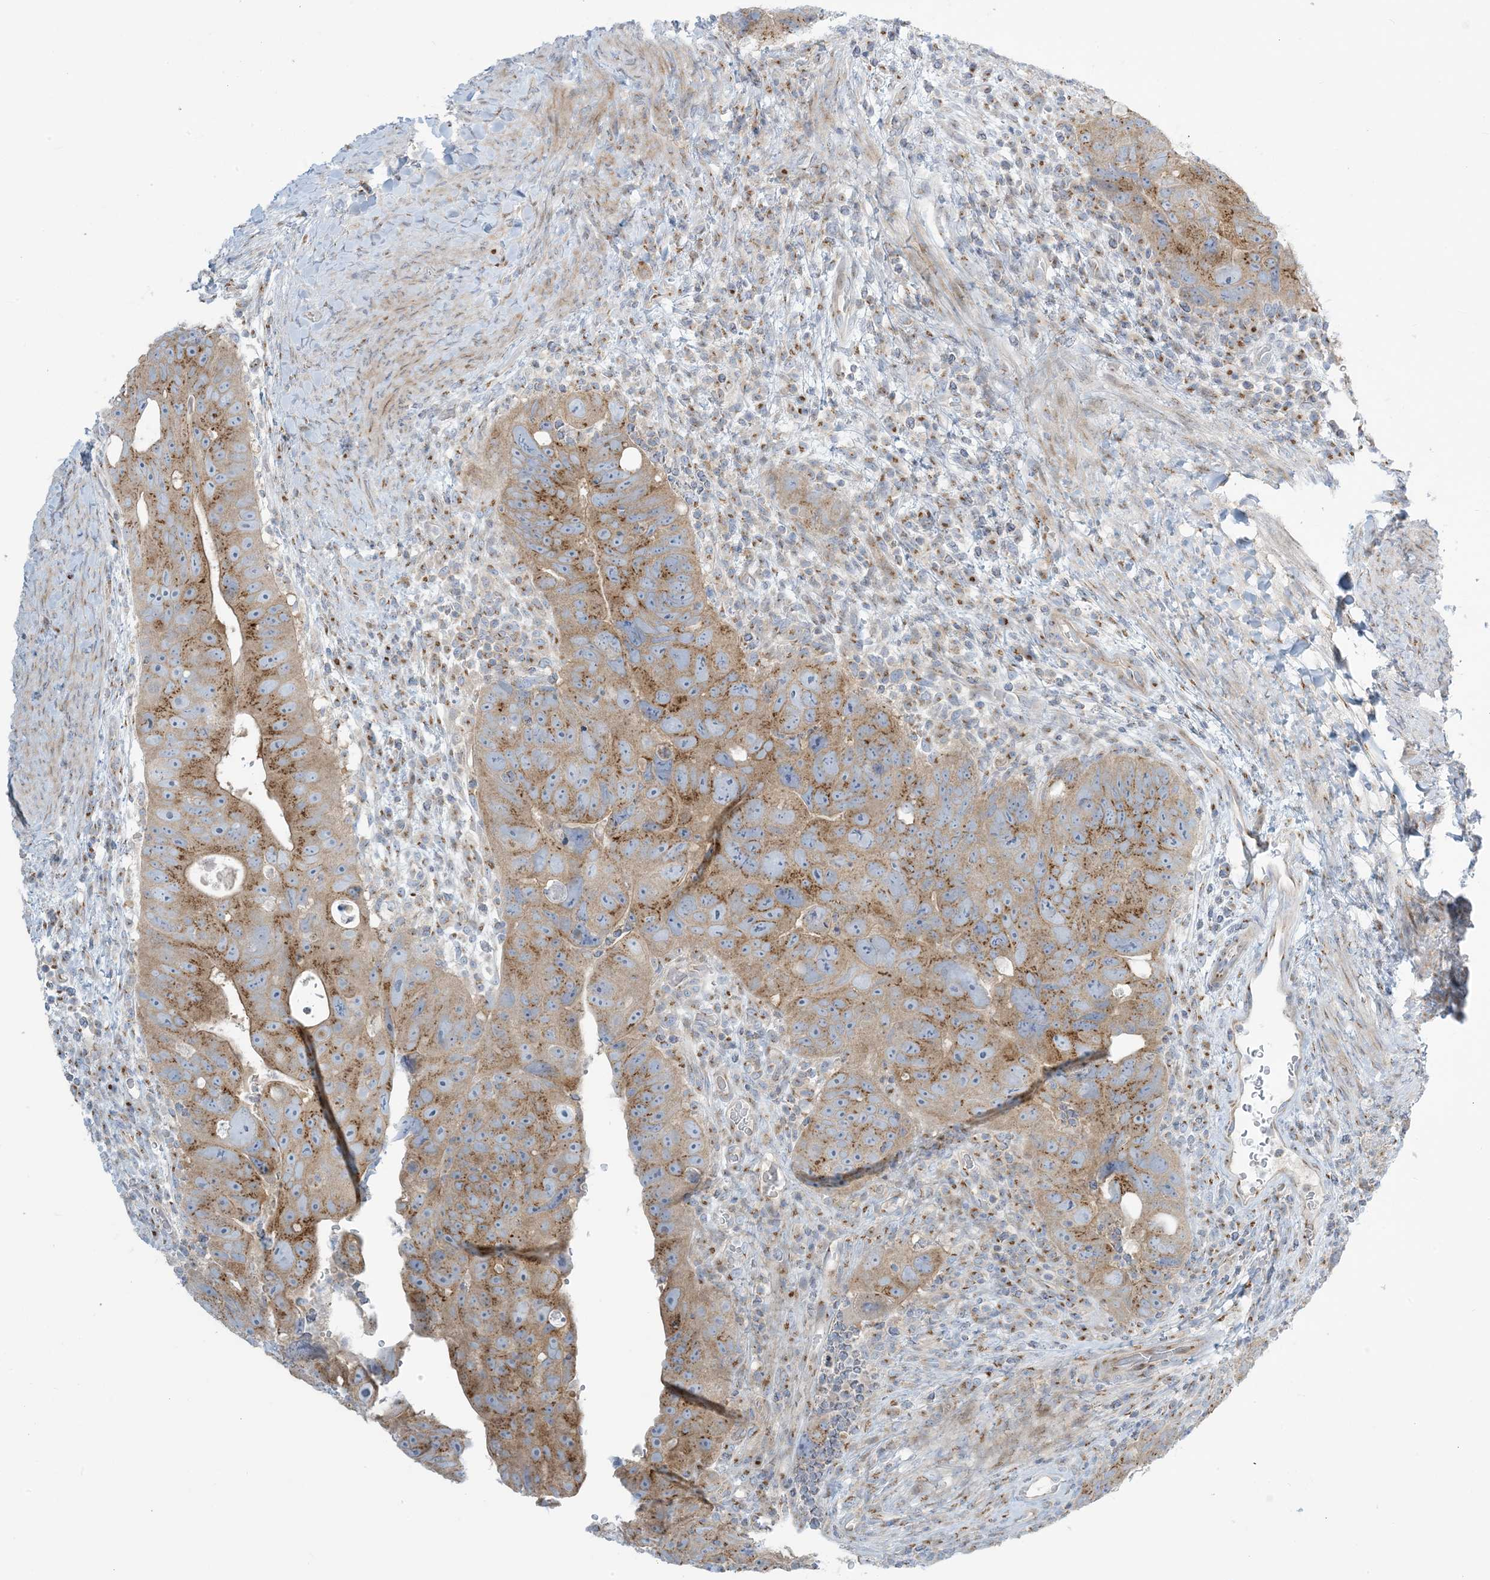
{"staining": {"intensity": "moderate", "quantity": ">75%", "location": "cytoplasmic/membranous"}, "tissue": "colorectal cancer", "cell_type": "Tumor cells", "image_type": "cancer", "snomed": [{"axis": "morphology", "description": "Adenocarcinoma, NOS"}, {"axis": "topography", "description": "Rectum"}], "caption": "A high-resolution micrograph shows immunohistochemistry (IHC) staining of adenocarcinoma (colorectal), which displays moderate cytoplasmic/membranous staining in approximately >75% of tumor cells.", "gene": "AFTPH", "patient": {"sex": "male", "age": 59}}